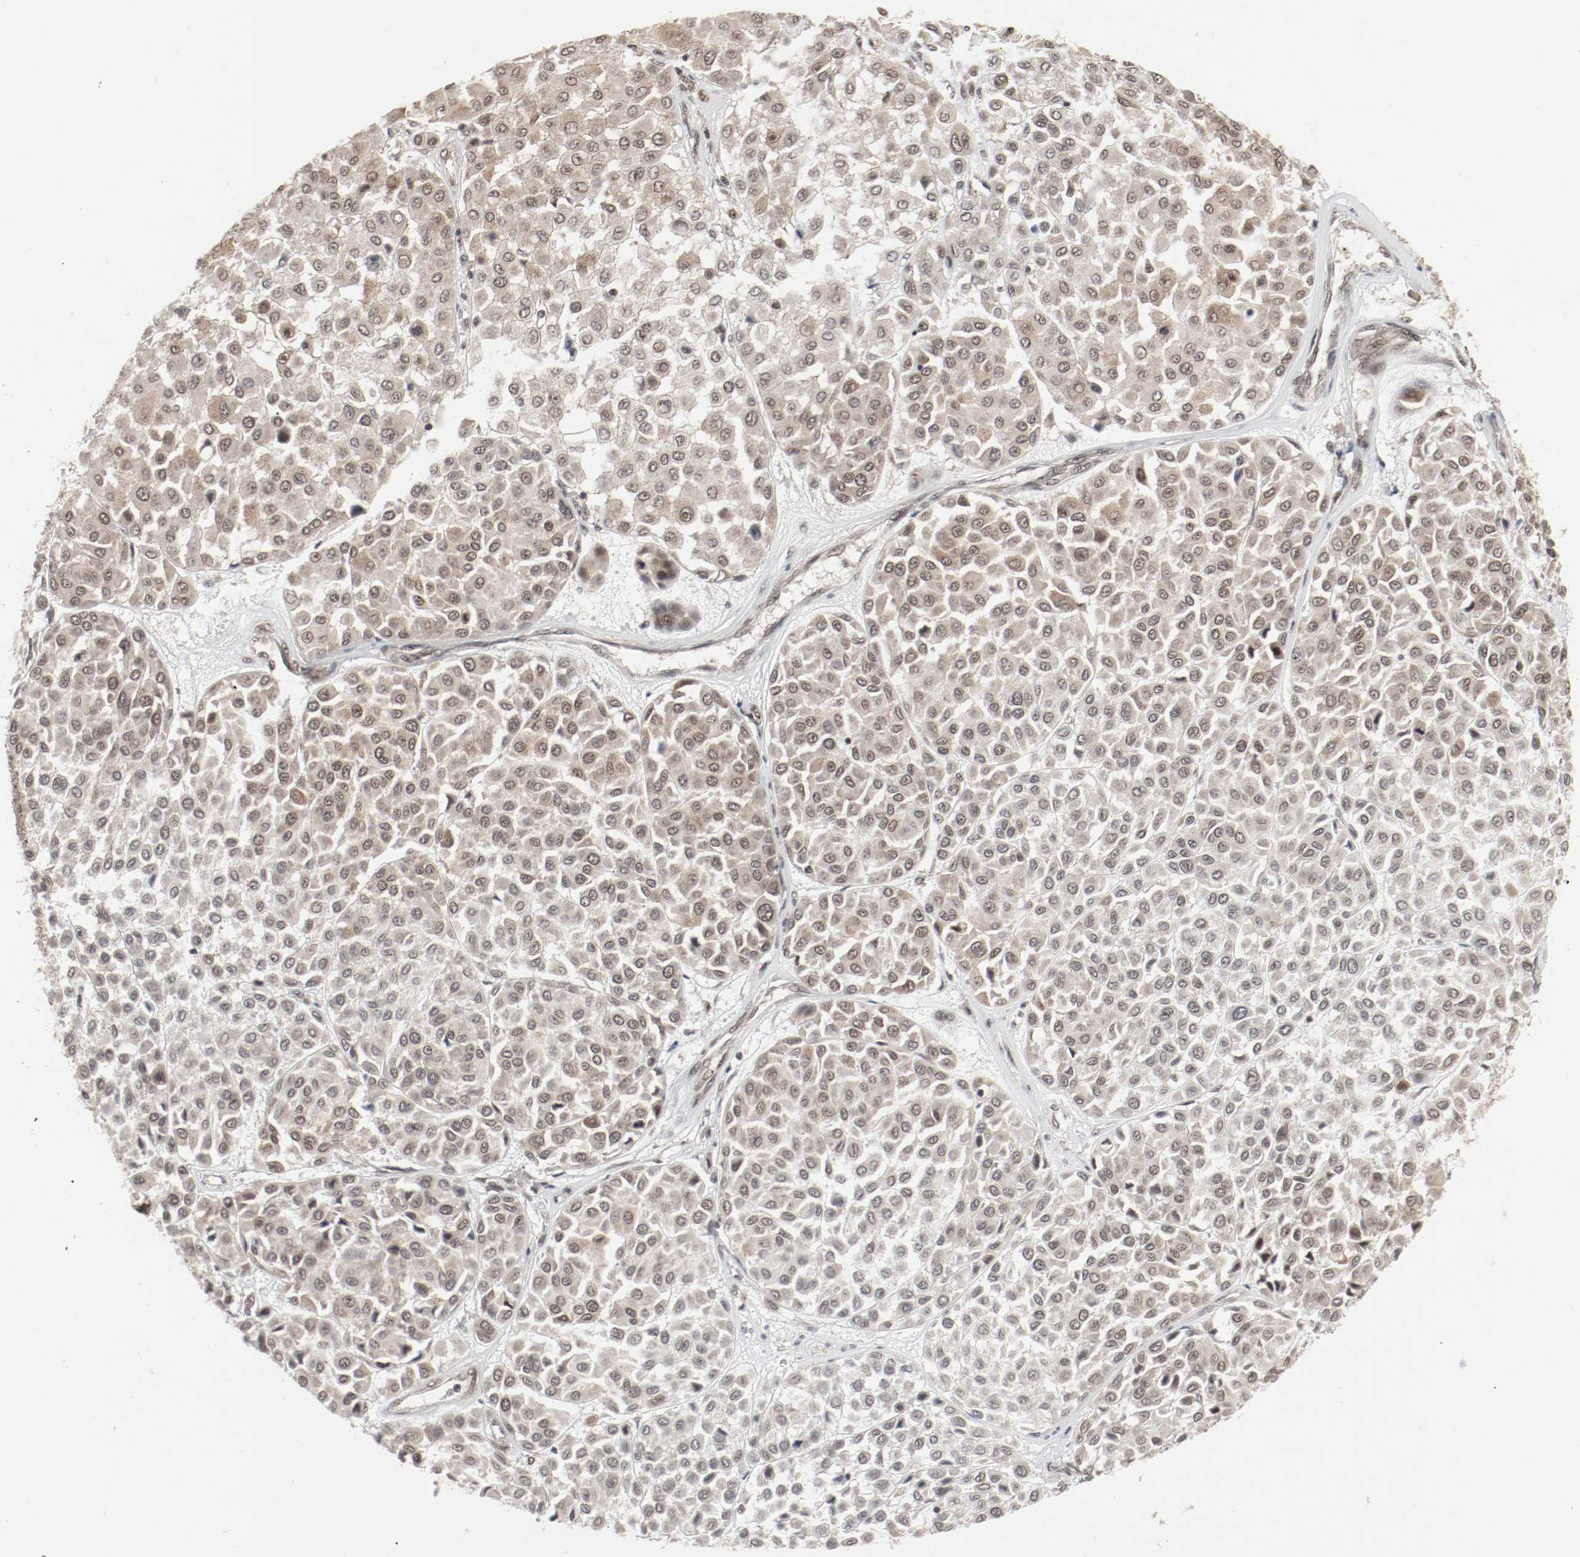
{"staining": {"intensity": "weak", "quantity": ">75%", "location": "cytoplasmic/membranous,nuclear"}, "tissue": "melanoma", "cell_type": "Tumor cells", "image_type": "cancer", "snomed": [{"axis": "morphology", "description": "Malignant melanoma, Metastatic site"}, {"axis": "topography", "description": "Soft tissue"}], "caption": "Immunohistochemistry (IHC) (DAB (3,3'-diaminobenzidine)) staining of malignant melanoma (metastatic site) shows weak cytoplasmic/membranous and nuclear protein expression in about >75% of tumor cells.", "gene": "CSNK2B", "patient": {"sex": "male", "age": 41}}